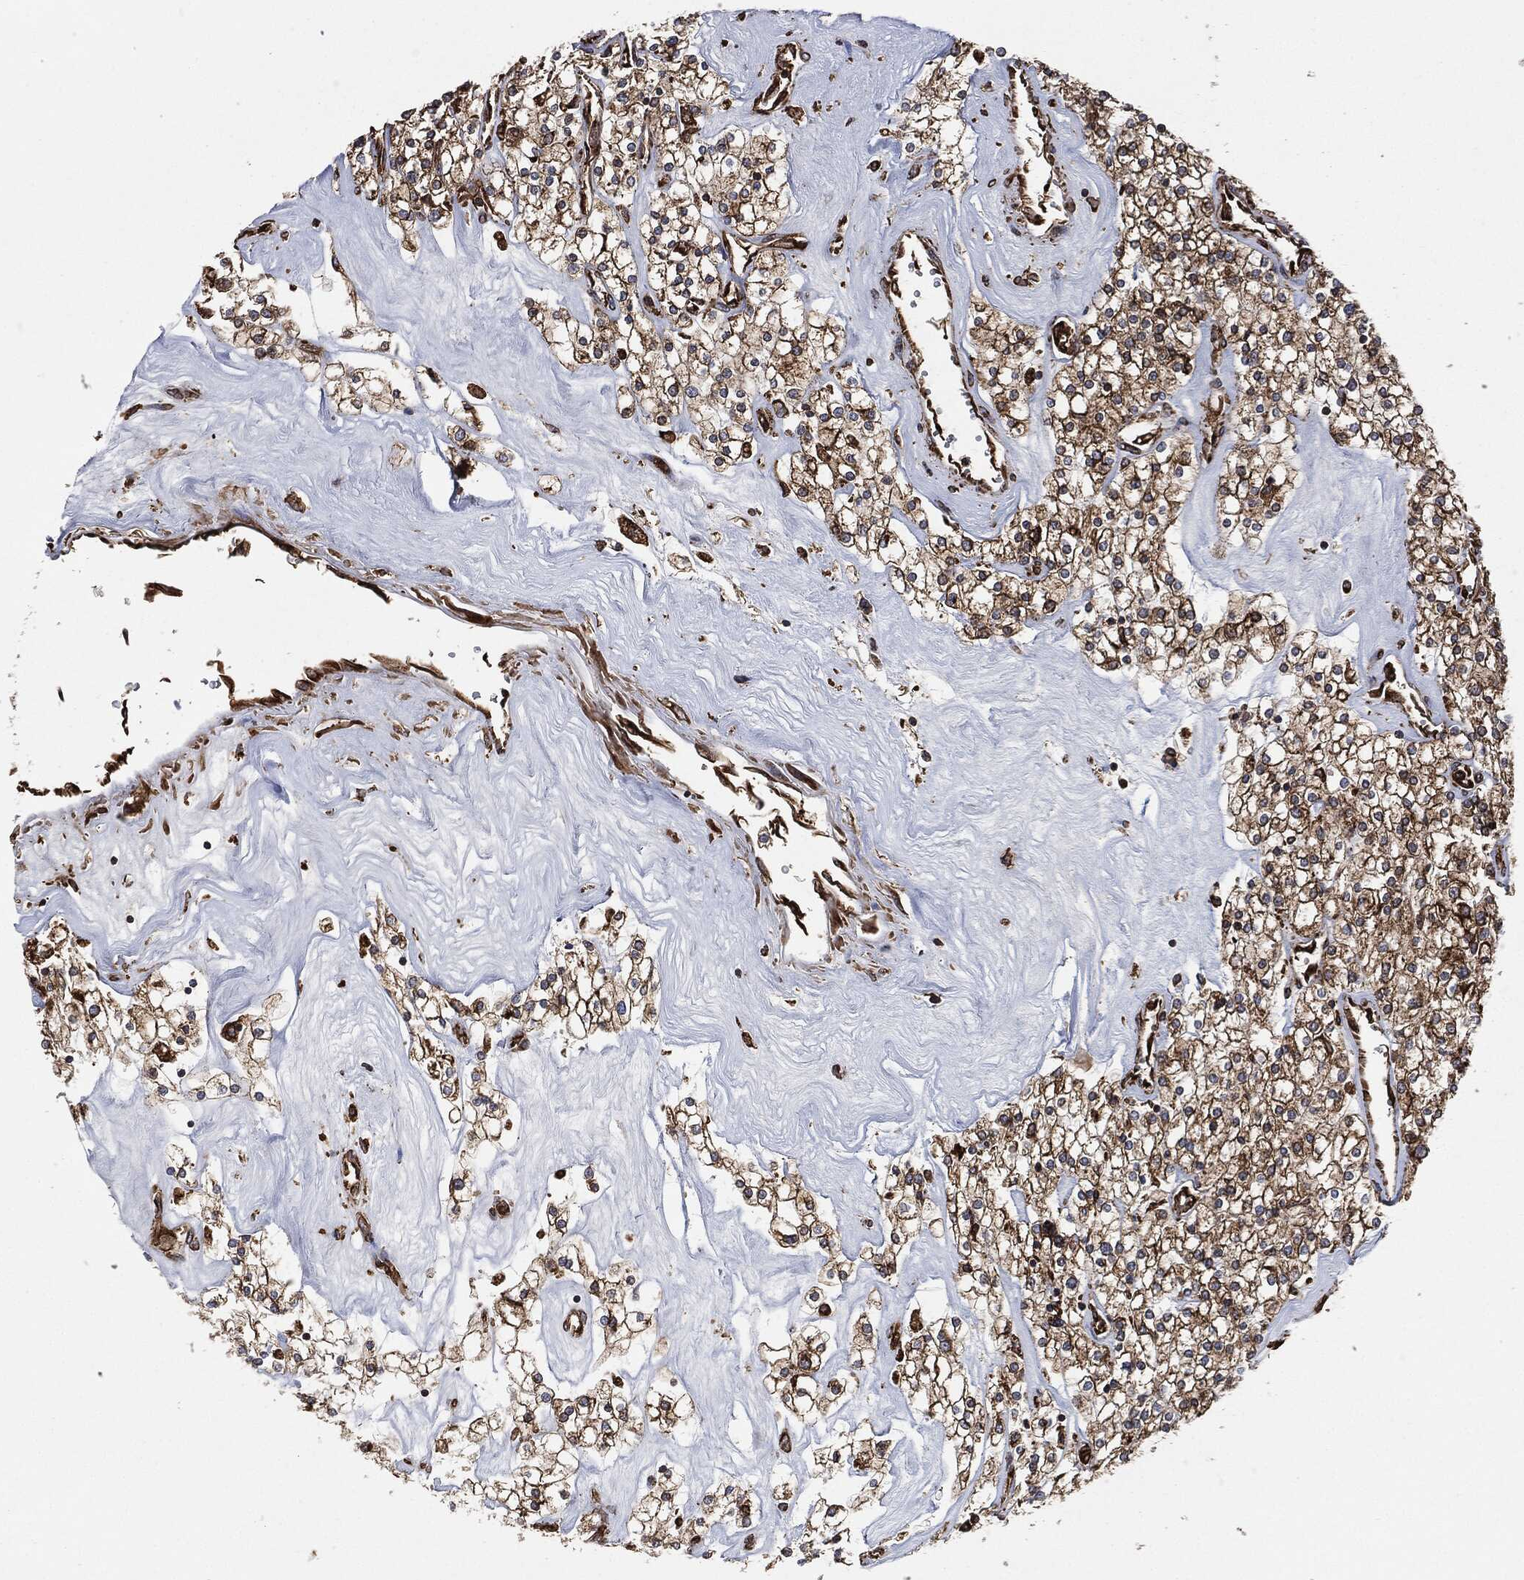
{"staining": {"intensity": "strong", "quantity": ">75%", "location": "cytoplasmic/membranous"}, "tissue": "renal cancer", "cell_type": "Tumor cells", "image_type": "cancer", "snomed": [{"axis": "morphology", "description": "Adenocarcinoma, NOS"}, {"axis": "topography", "description": "Kidney"}], "caption": "The histopathology image demonstrates staining of renal cancer, revealing strong cytoplasmic/membranous protein expression (brown color) within tumor cells.", "gene": "AMFR", "patient": {"sex": "male", "age": 80}}